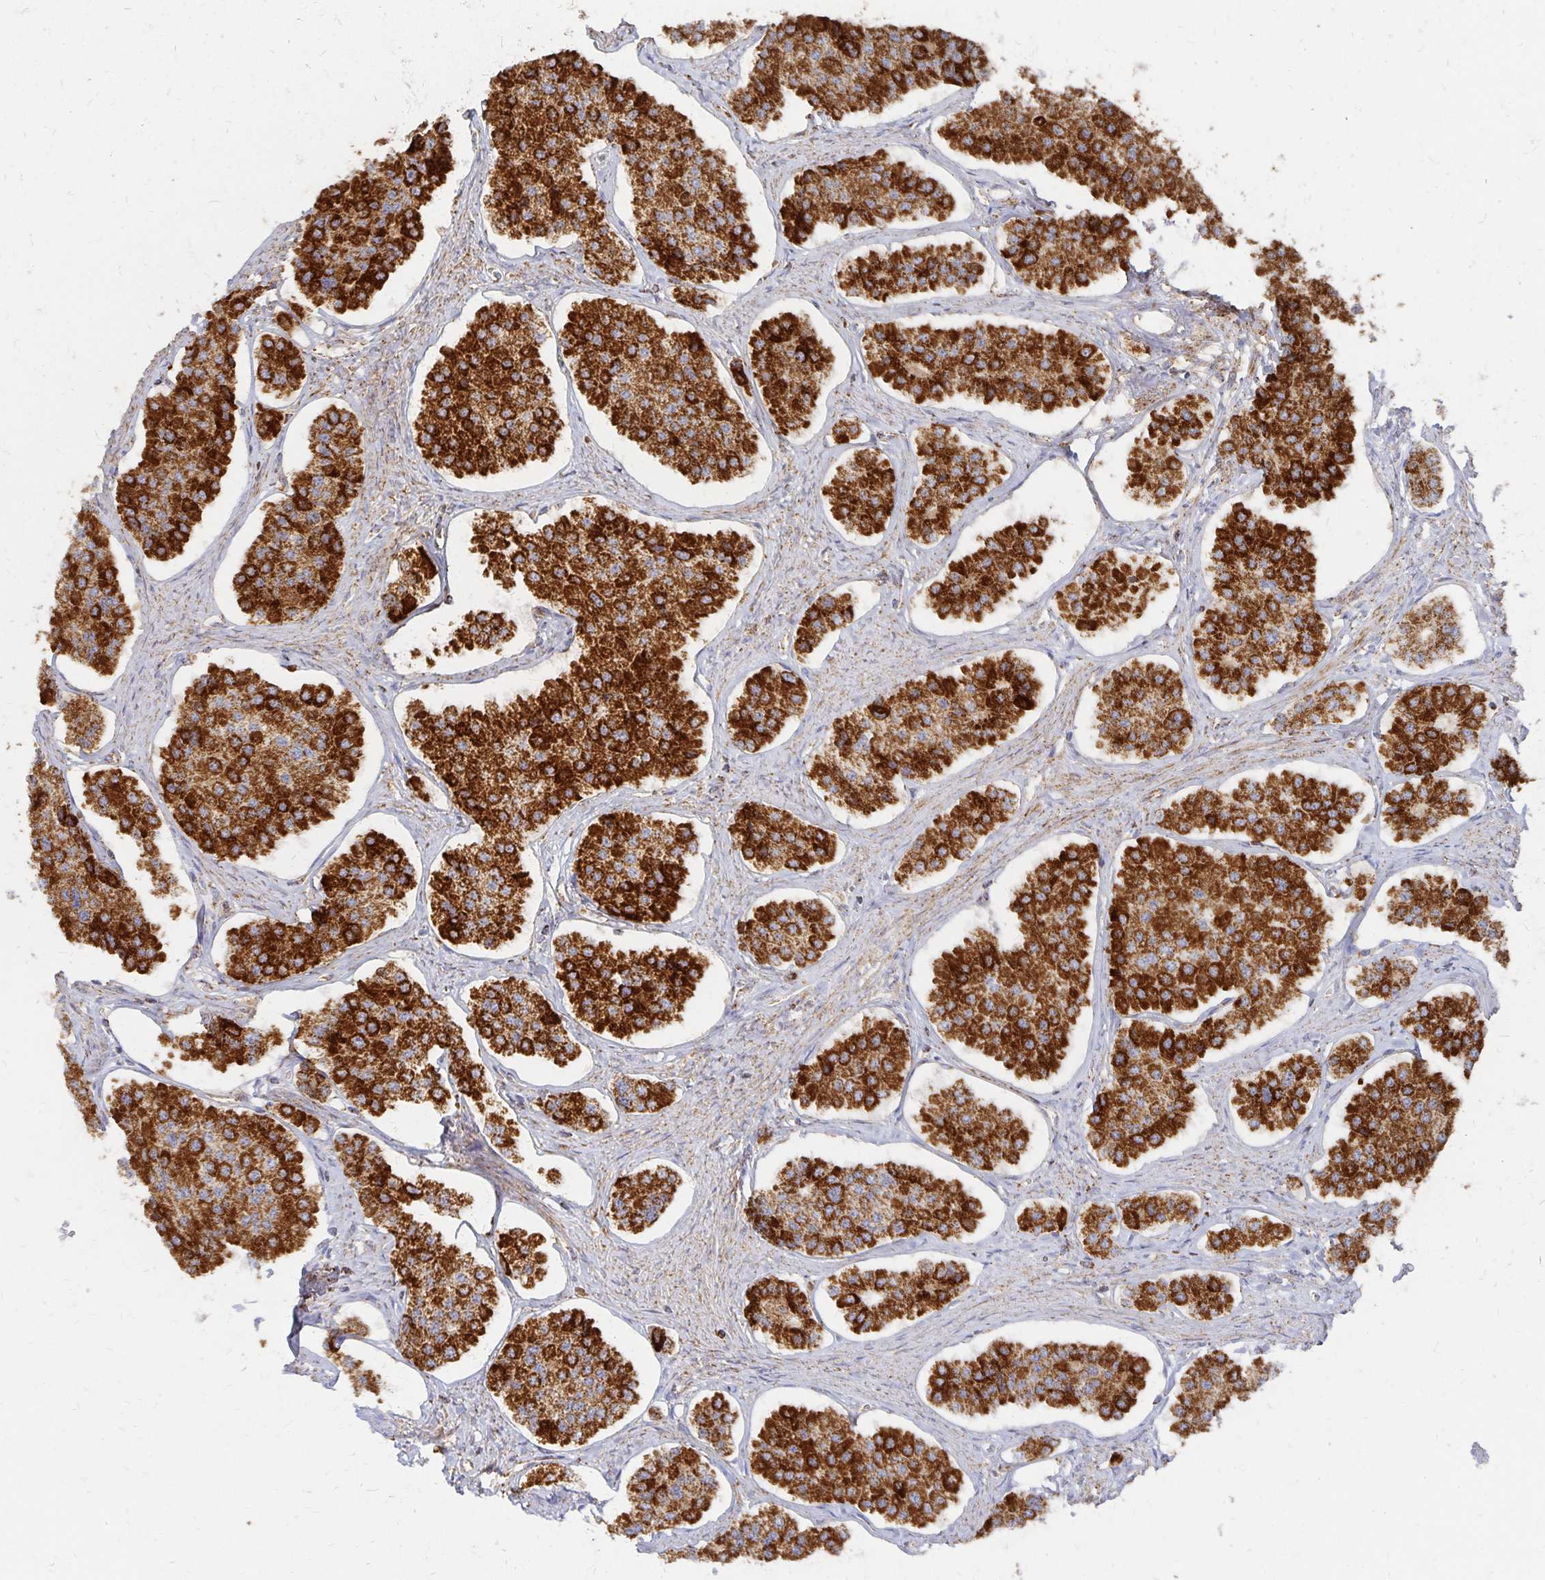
{"staining": {"intensity": "strong", "quantity": ">75%", "location": "cytoplasmic/membranous"}, "tissue": "carcinoid", "cell_type": "Tumor cells", "image_type": "cancer", "snomed": [{"axis": "morphology", "description": "Carcinoid, malignant, NOS"}, {"axis": "topography", "description": "Small intestine"}], "caption": "A brown stain shows strong cytoplasmic/membranous positivity of a protein in carcinoid tumor cells.", "gene": "STOML2", "patient": {"sex": "female", "age": 65}}